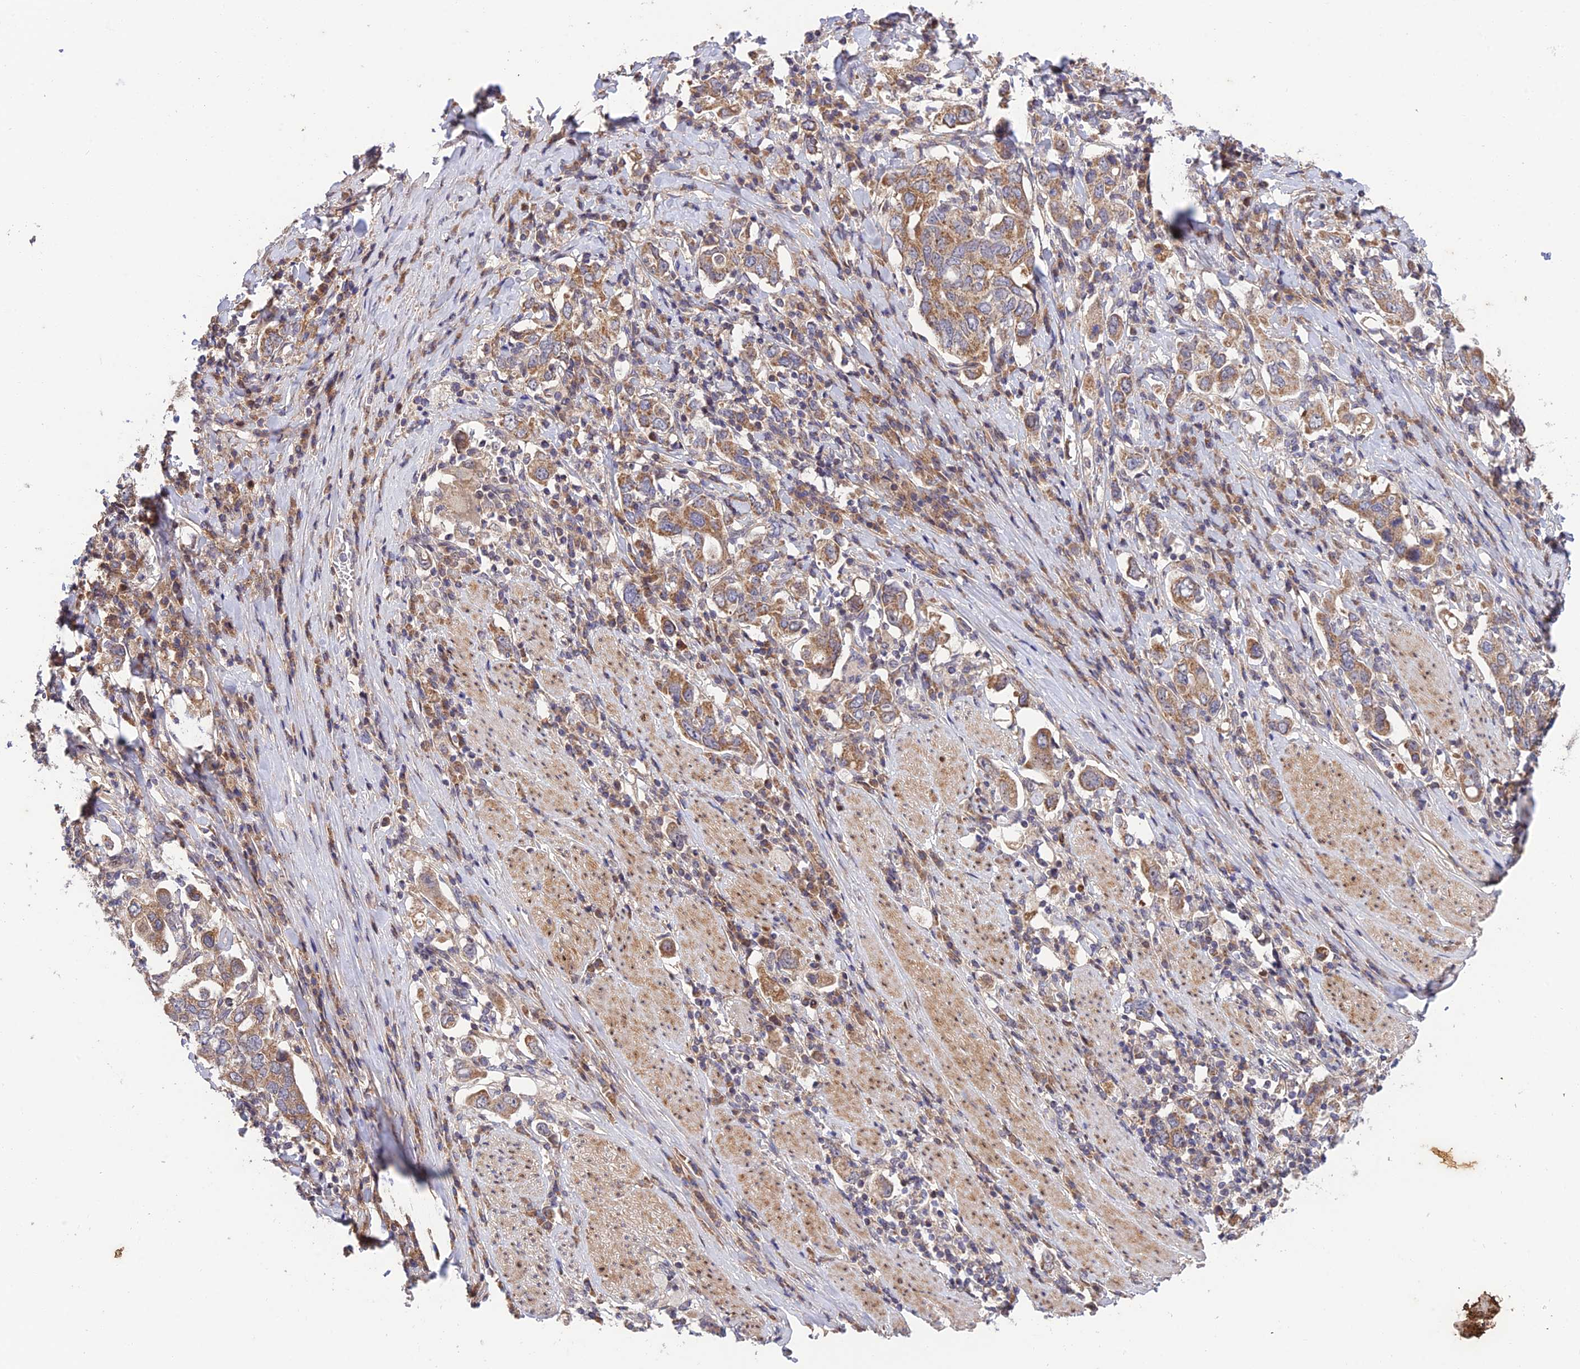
{"staining": {"intensity": "moderate", "quantity": ">75%", "location": "cytoplasmic/membranous"}, "tissue": "stomach cancer", "cell_type": "Tumor cells", "image_type": "cancer", "snomed": [{"axis": "morphology", "description": "Adenocarcinoma, NOS"}, {"axis": "topography", "description": "Stomach, upper"}, {"axis": "topography", "description": "Stomach"}], "caption": "Adenocarcinoma (stomach) tissue reveals moderate cytoplasmic/membranous expression in approximately >75% of tumor cells", "gene": "PLEKHG2", "patient": {"sex": "male", "age": 62}}